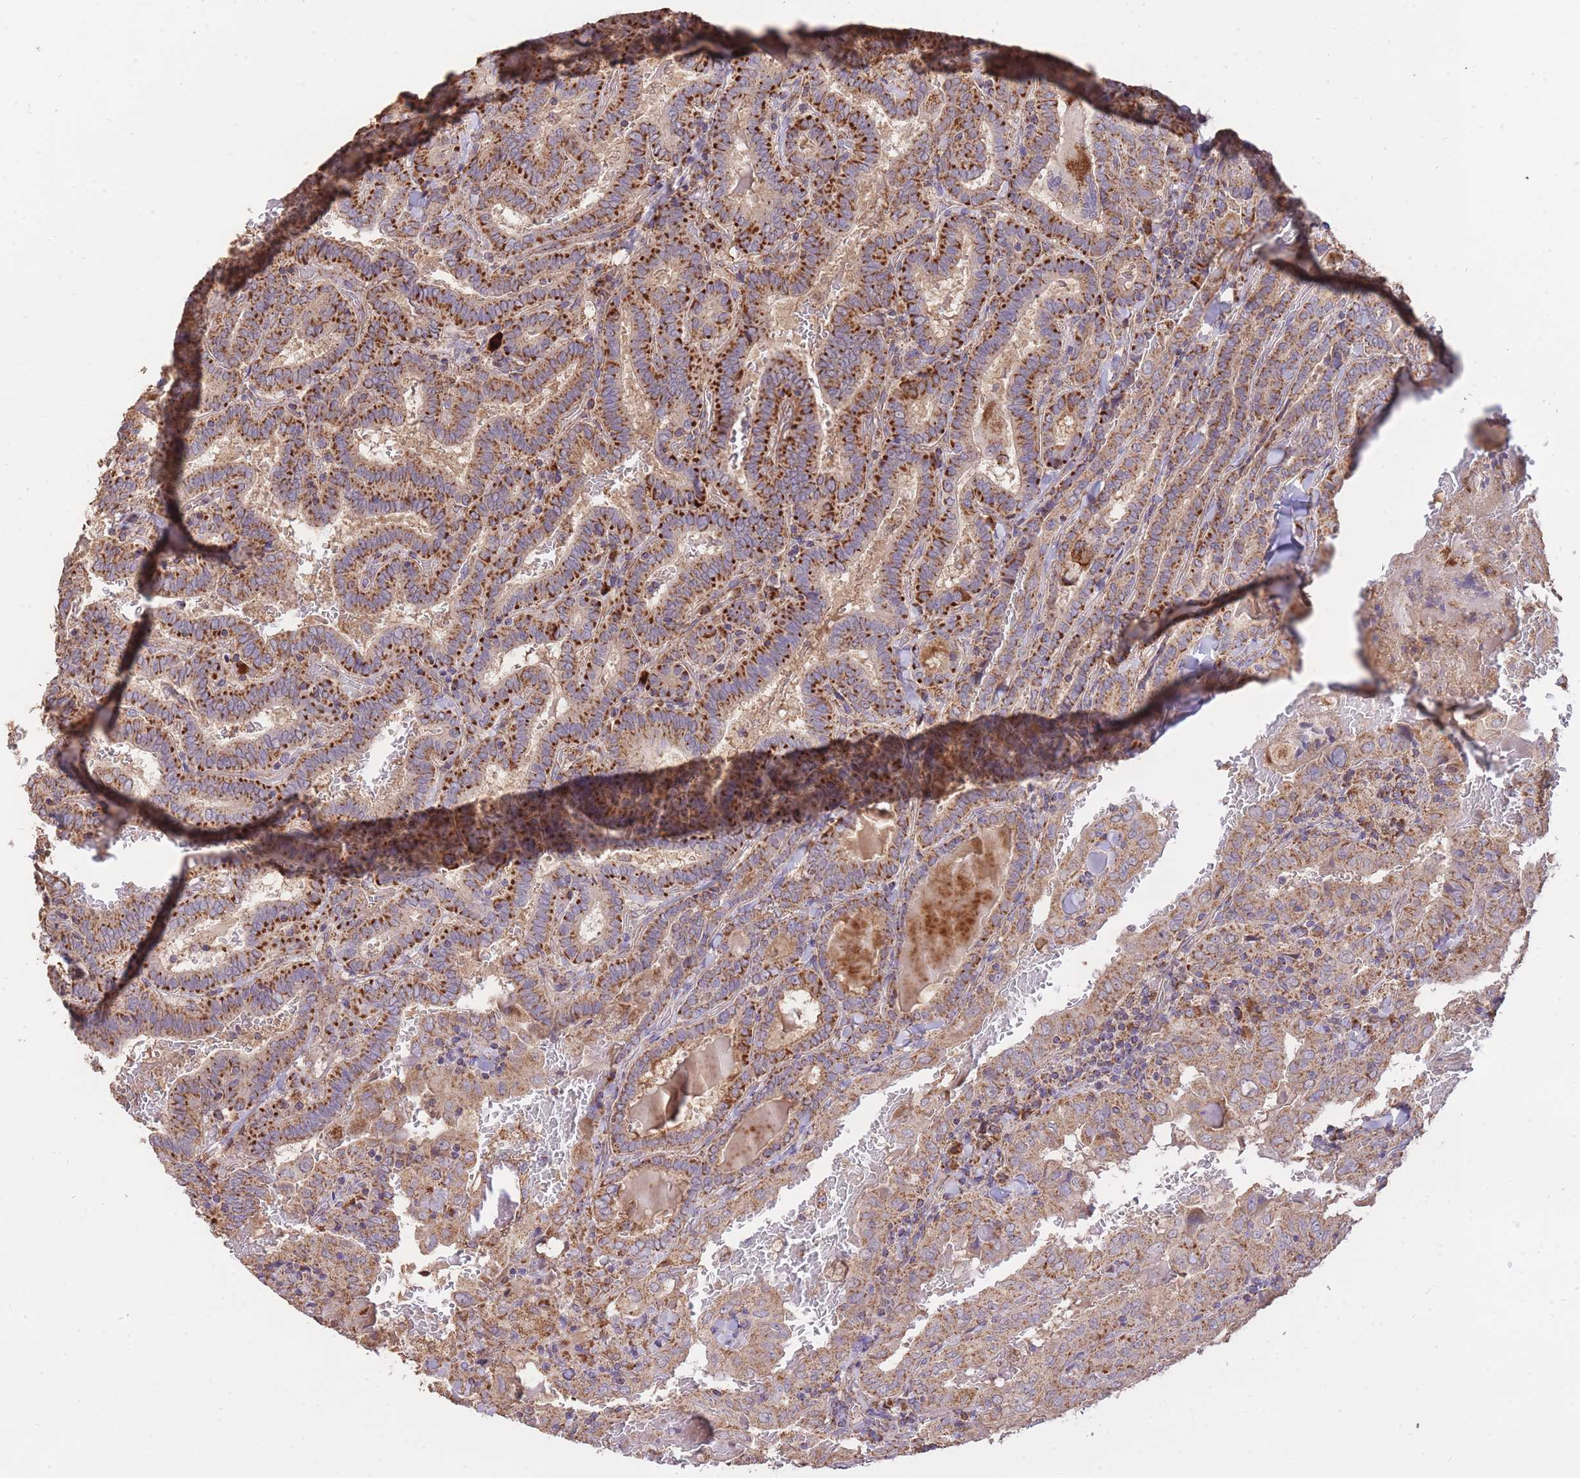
{"staining": {"intensity": "strong", "quantity": ">75%", "location": "cytoplasmic/membranous"}, "tissue": "thyroid cancer", "cell_type": "Tumor cells", "image_type": "cancer", "snomed": [{"axis": "morphology", "description": "Papillary adenocarcinoma, NOS"}, {"axis": "topography", "description": "Thyroid gland"}], "caption": "Tumor cells display strong cytoplasmic/membranous expression in approximately >75% of cells in thyroid cancer.", "gene": "PREP", "patient": {"sex": "female", "age": 72}}